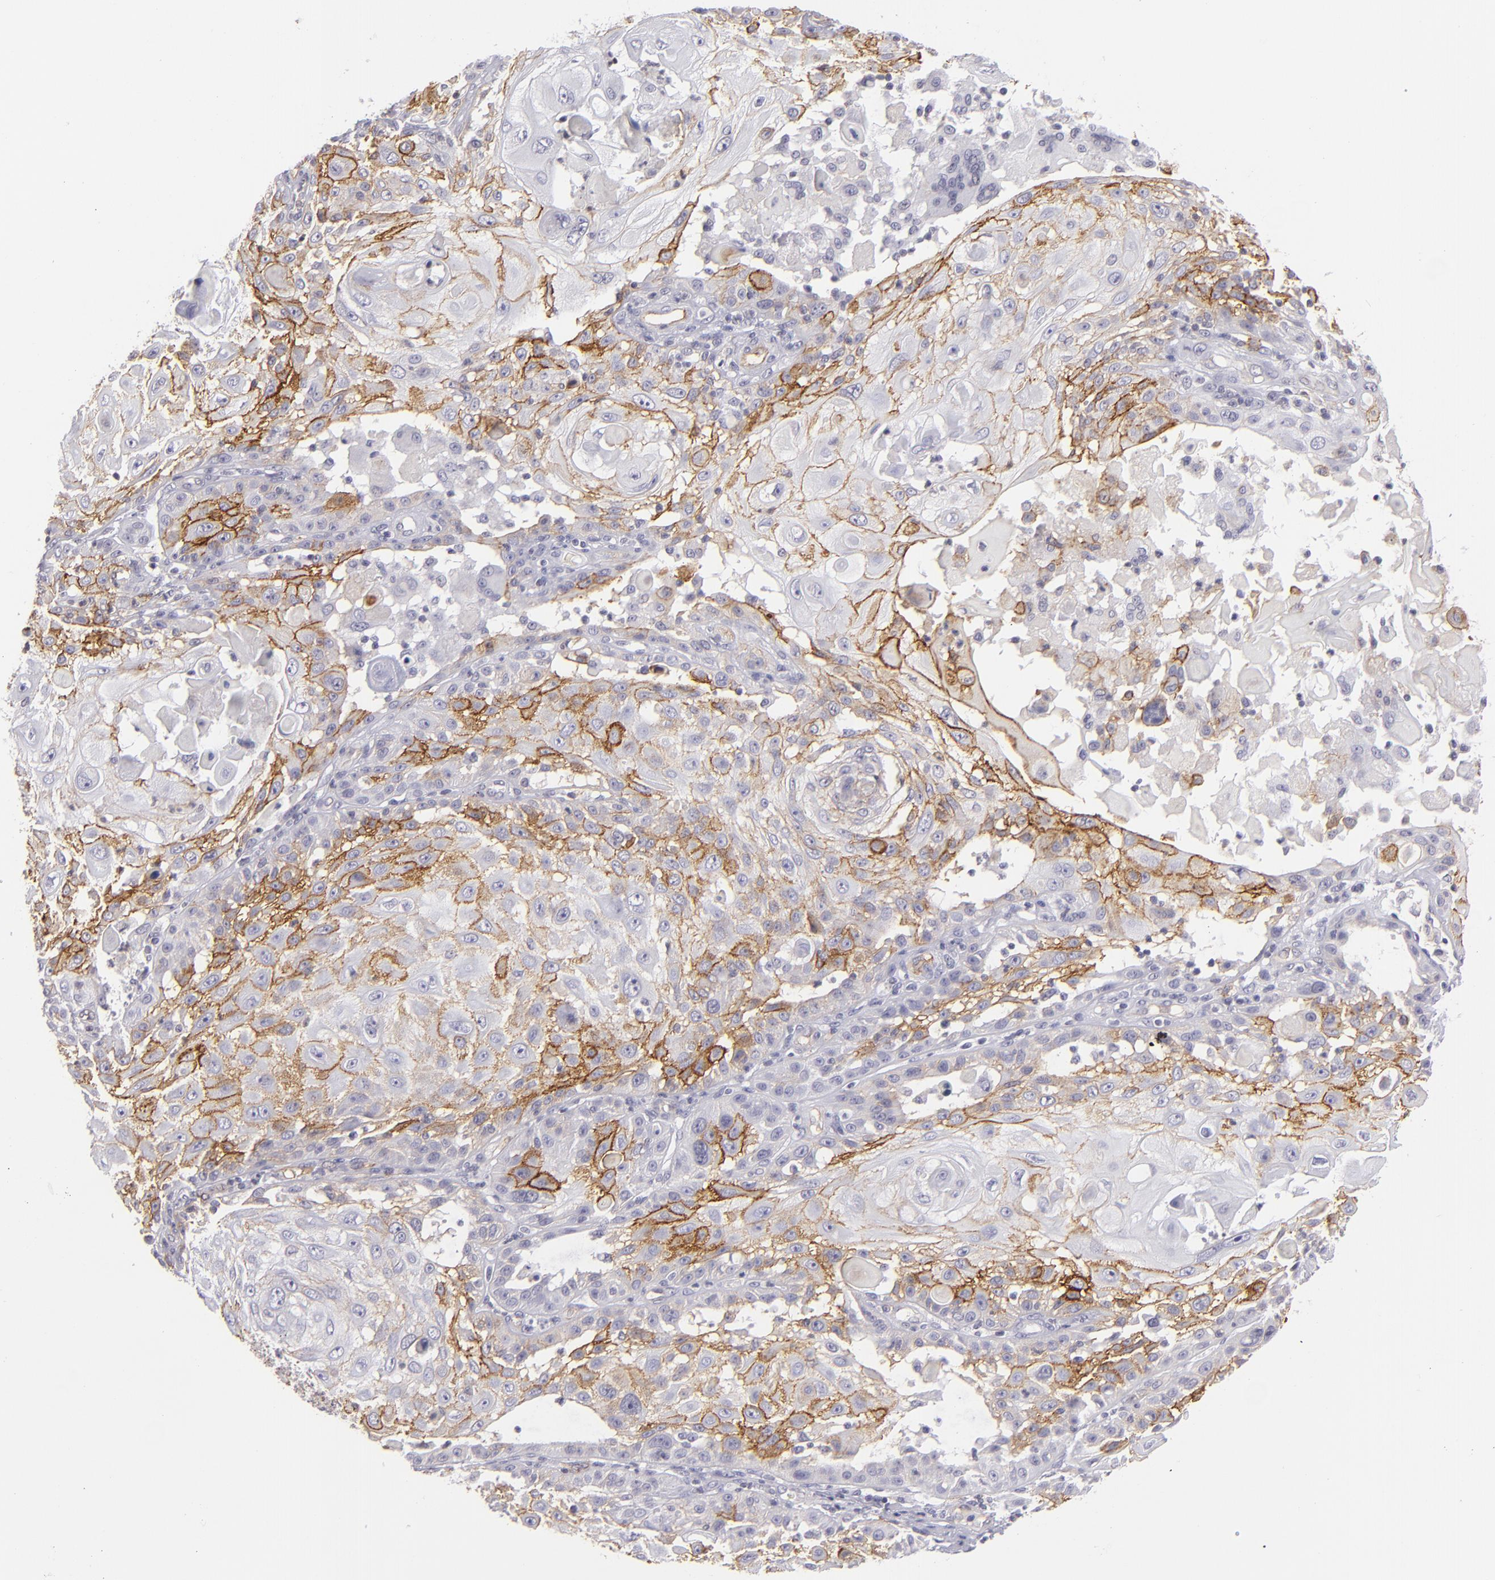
{"staining": {"intensity": "moderate", "quantity": "25%-75%", "location": "cytoplasmic/membranous"}, "tissue": "skin cancer", "cell_type": "Tumor cells", "image_type": "cancer", "snomed": [{"axis": "morphology", "description": "Squamous cell carcinoma, NOS"}, {"axis": "topography", "description": "Skin"}], "caption": "This is an image of IHC staining of squamous cell carcinoma (skin), which shows moderate positivity in the cytoplasmic/membranous of tumor cells.", "gene": "THBD", "patient": {"sex": "female", "age": 89}}